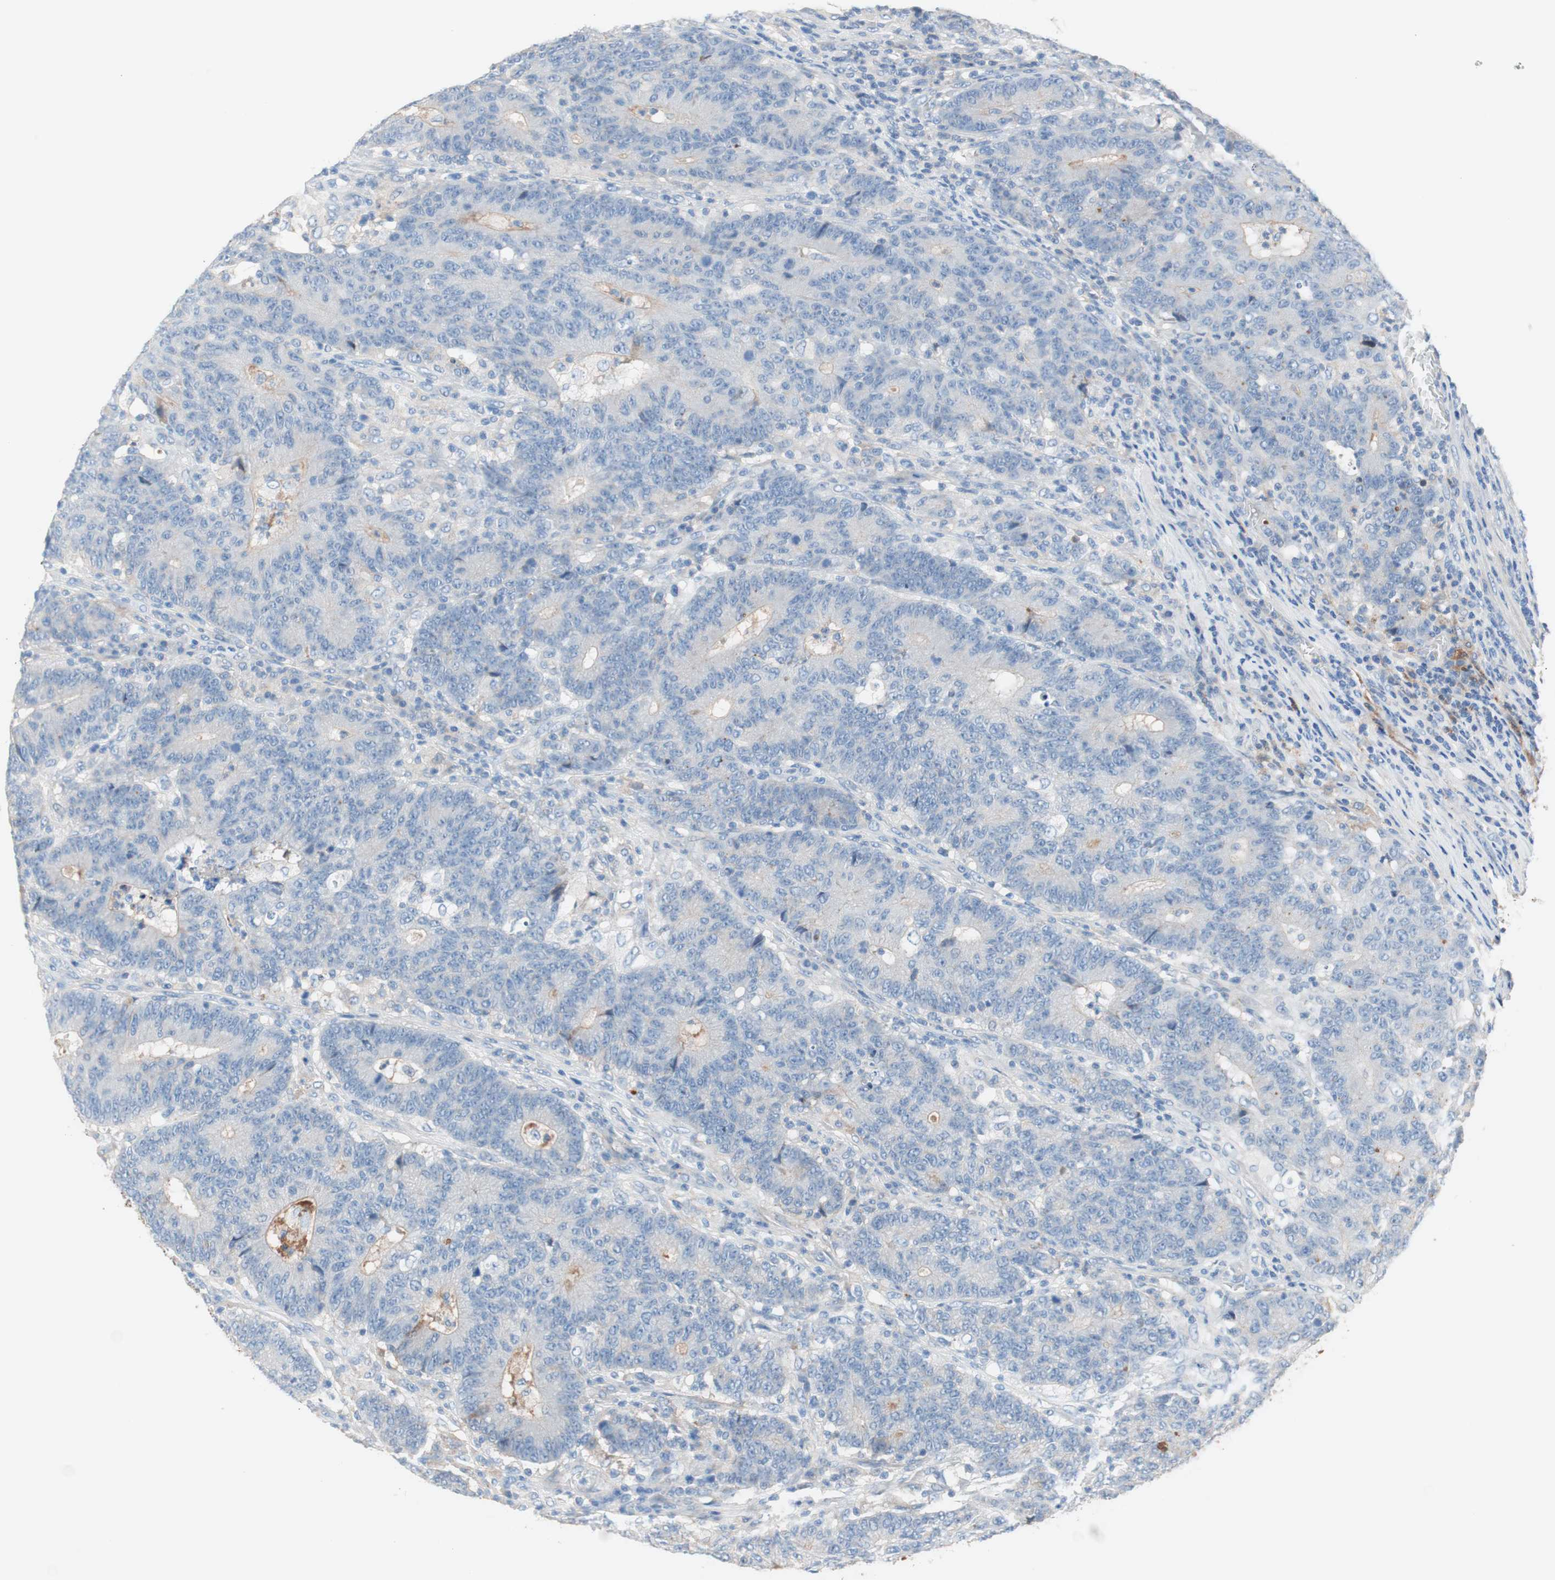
{"staining": {"intensity": "negative", "quantity": "none", "location": "none"}, "tissue": "colorectal cancer", "cell_type": "Tumor cells", "image_type": "cancer", "snomed": [{"axis": "morphology", "description": "Normal tissue, NOS"}, {"axis": "morphology", "description": "Adenocarcinoma, NOS"}, {"axis": "topography", "description": "Colon"}], "caption": "Immunohistochemical staining of colorectal adenocarcinoma displays no significant expression in tumor cells. (Stains: DAB (3,3'-diaminobenzidine) immunohistochemistry with hematoxylin counter stain, Microscopy: brightfield microscopy at high magnification).", "gene": "RBP4", "patient": {"sex": "female", "age": 75}}